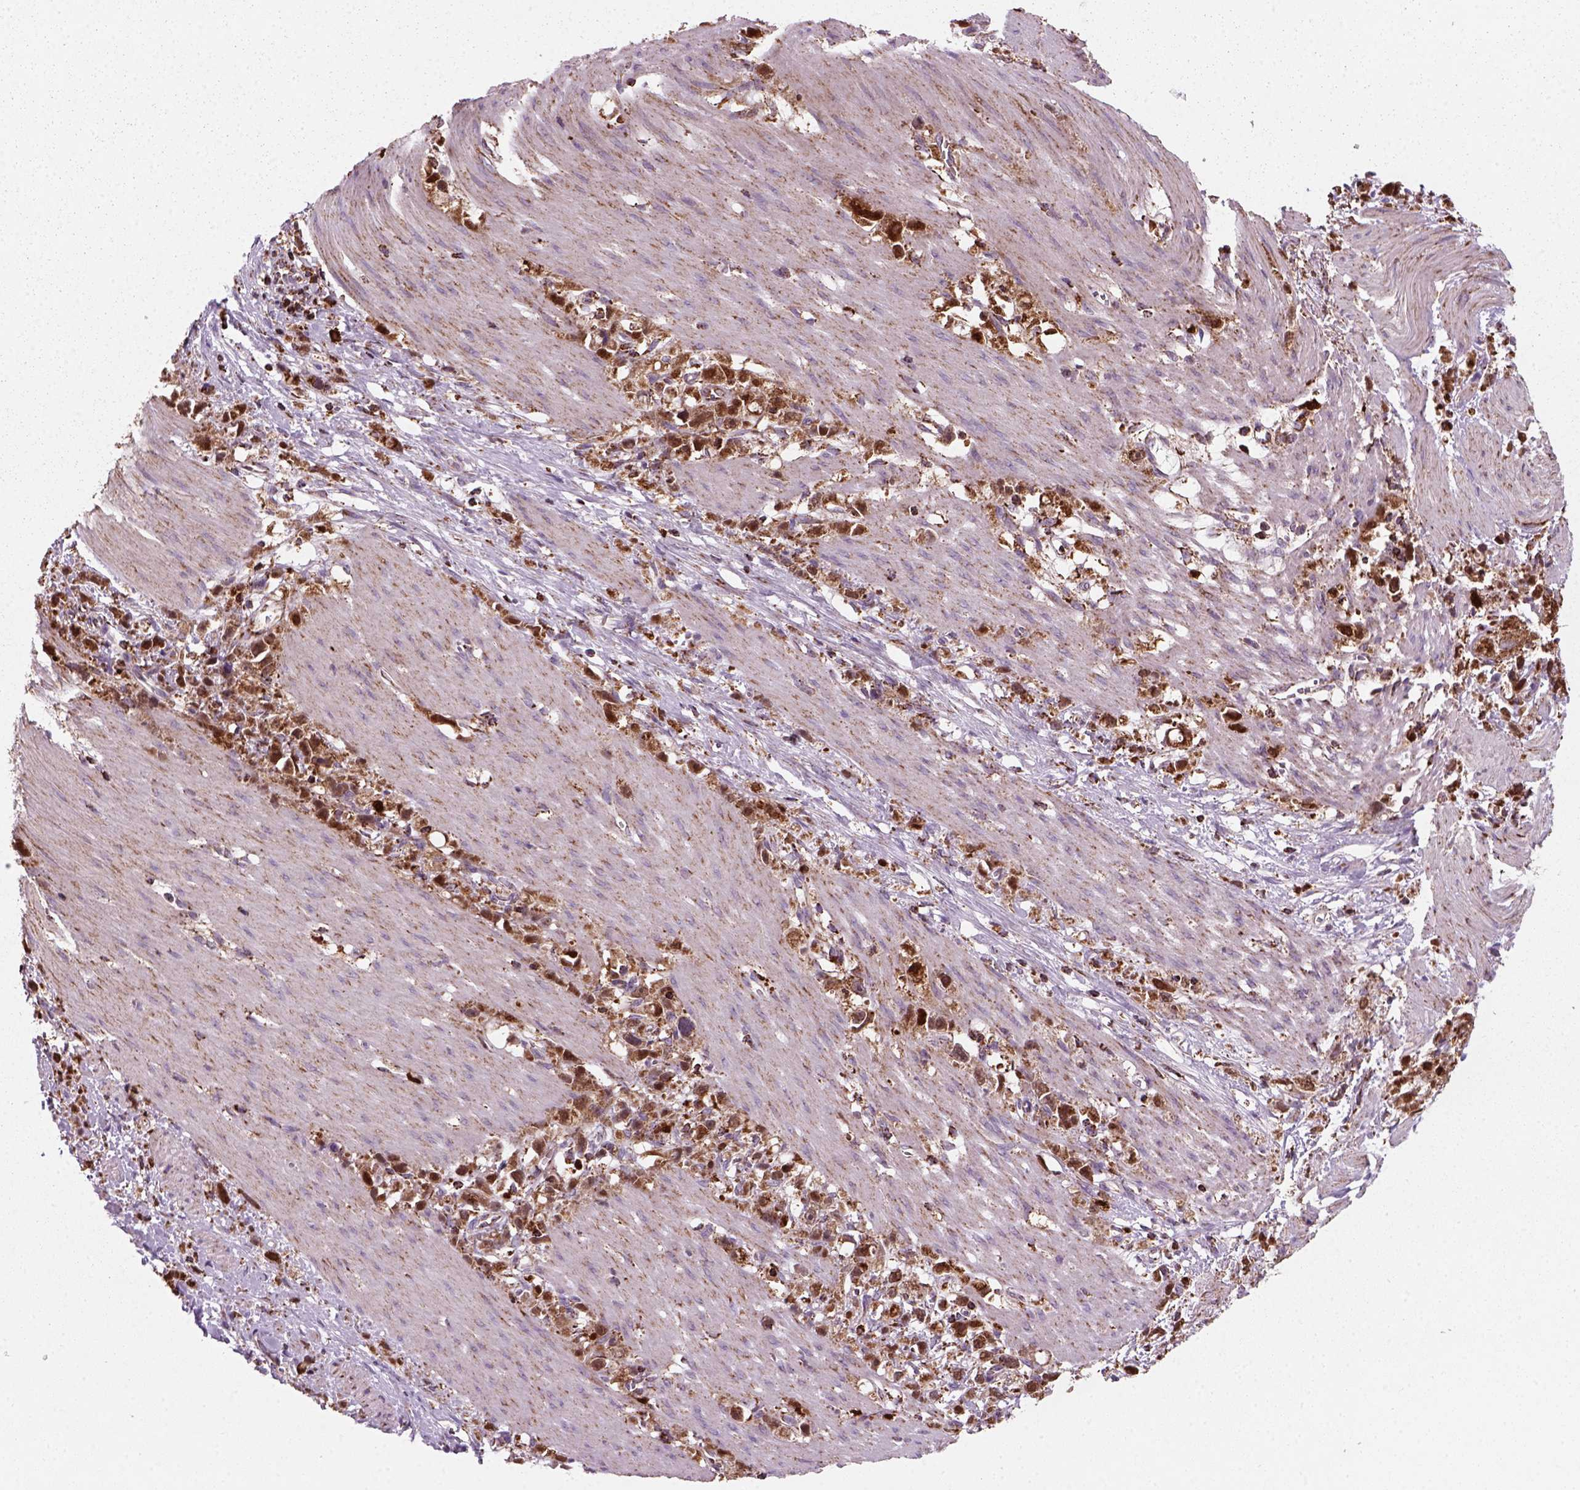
{"staining": {"intensity": "strong", "quantity": ">75%", "location": "cytoplasmic/membranous"}, "tissue": "stomach cancer", "cell_type": "Tumor cells", "image_type": "cancer", "snomed": [{"axis": "morphology", "description": "Adenocarcinoma, NOS"}, {"axis": "topography", "description": "Stomach"}], "caption": "Protein expression analysis of stomach cancer (adenocarcinoma) demonstrates strong cytoplasmic/membranous positivity in approximately >75% of tumor cells.", "gene": "NUDT16L1", "patient": {"sex": "female", "age": 59}}